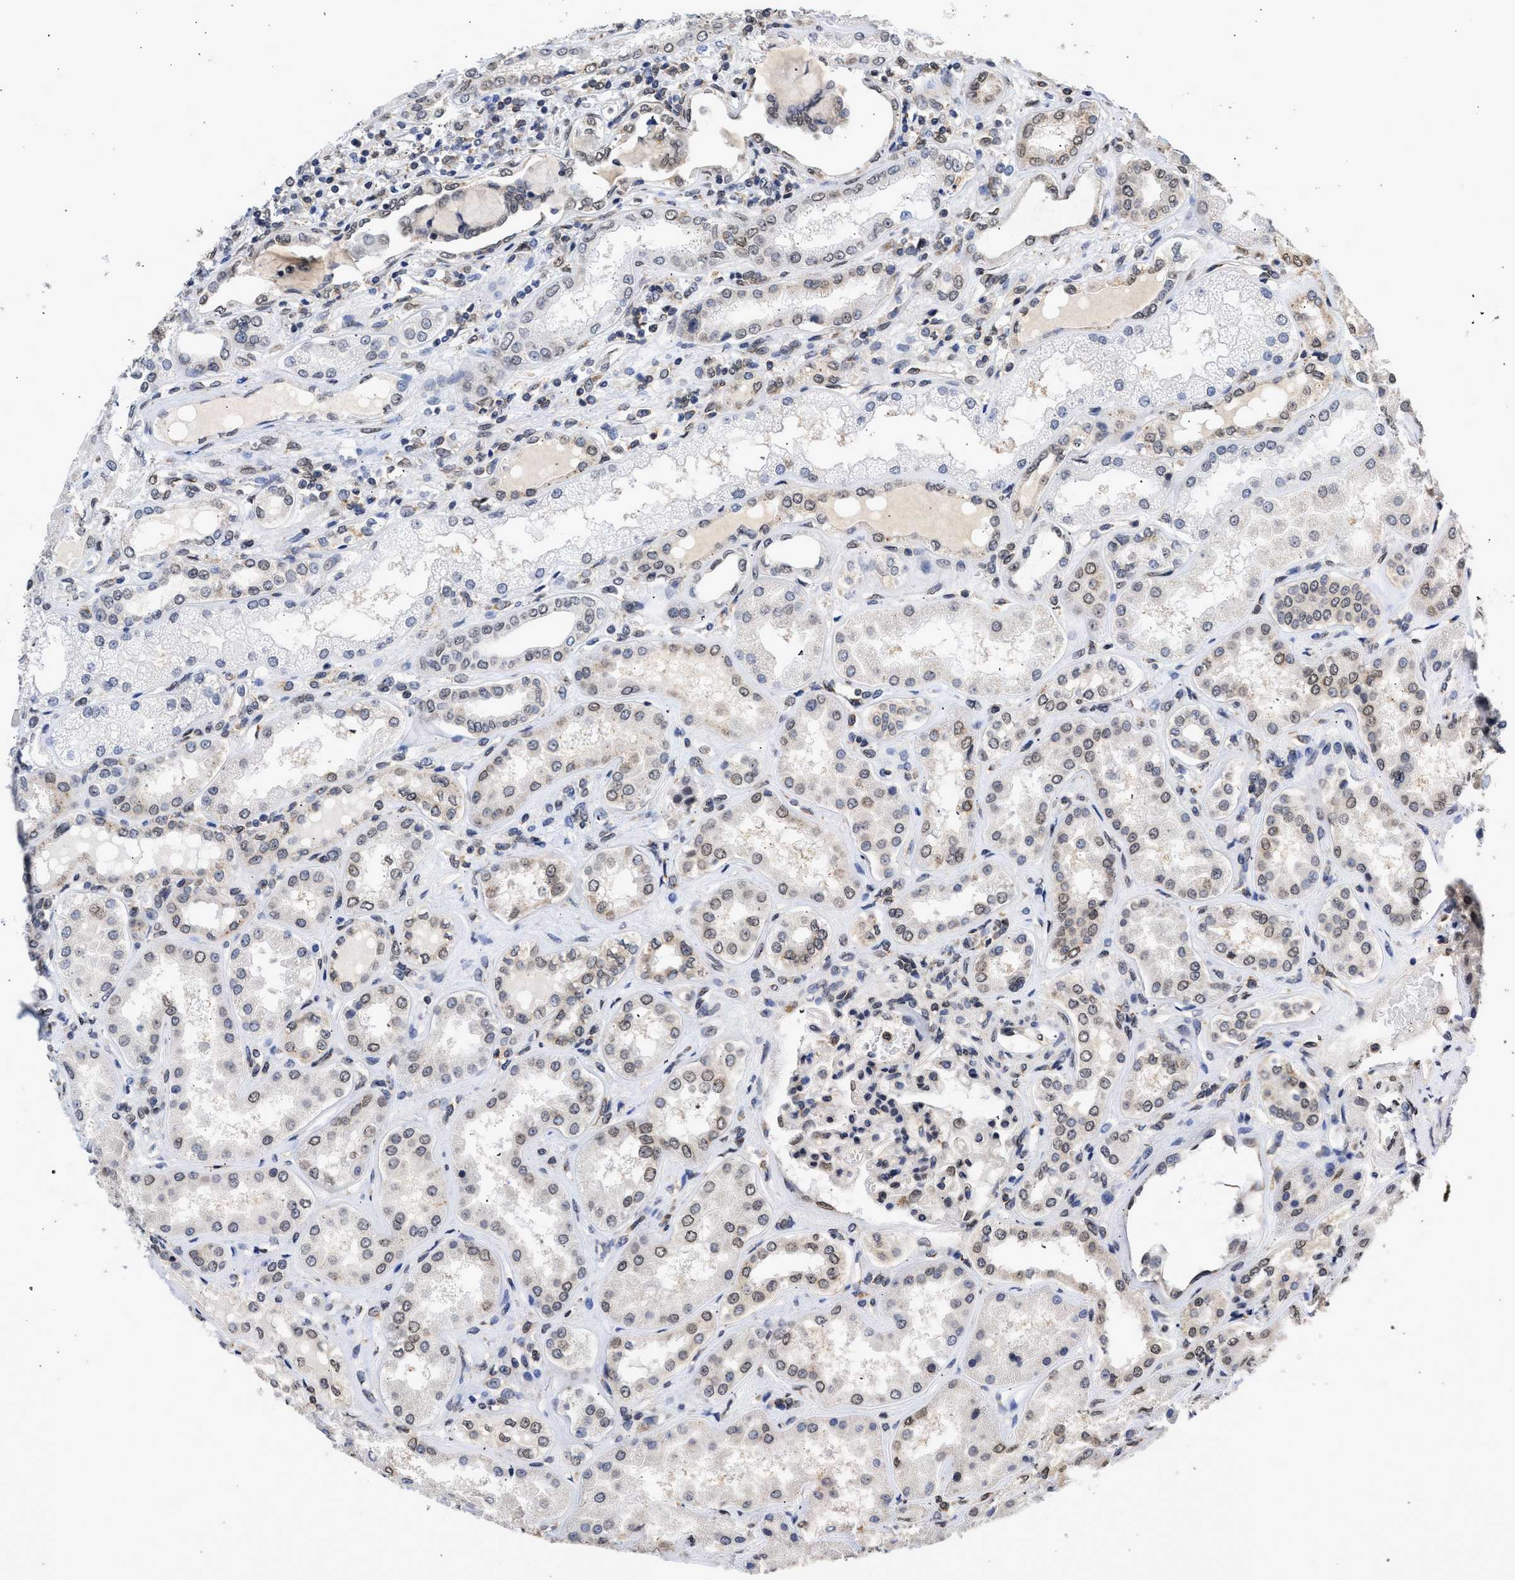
{"staining": {"intensity": "weak", "quantity": "<25%", "location": "nuclear"}, "tissue": "kidney", "cell_type": "Cells in glomeruli", "image_type": "normal", "snomed": [{"axis": "morphology", "description": "Normal tissue, NOS"}, {"axis": "topography", "description": "Kidney"}], "caption": "High power microscopy micrograph of an immunohistochemistry micrograph of normal kidney, revealing no significant expression in cells in glomeruli.", "gene": "NUP35", "patient": {"sex": "female", "age": 56}}